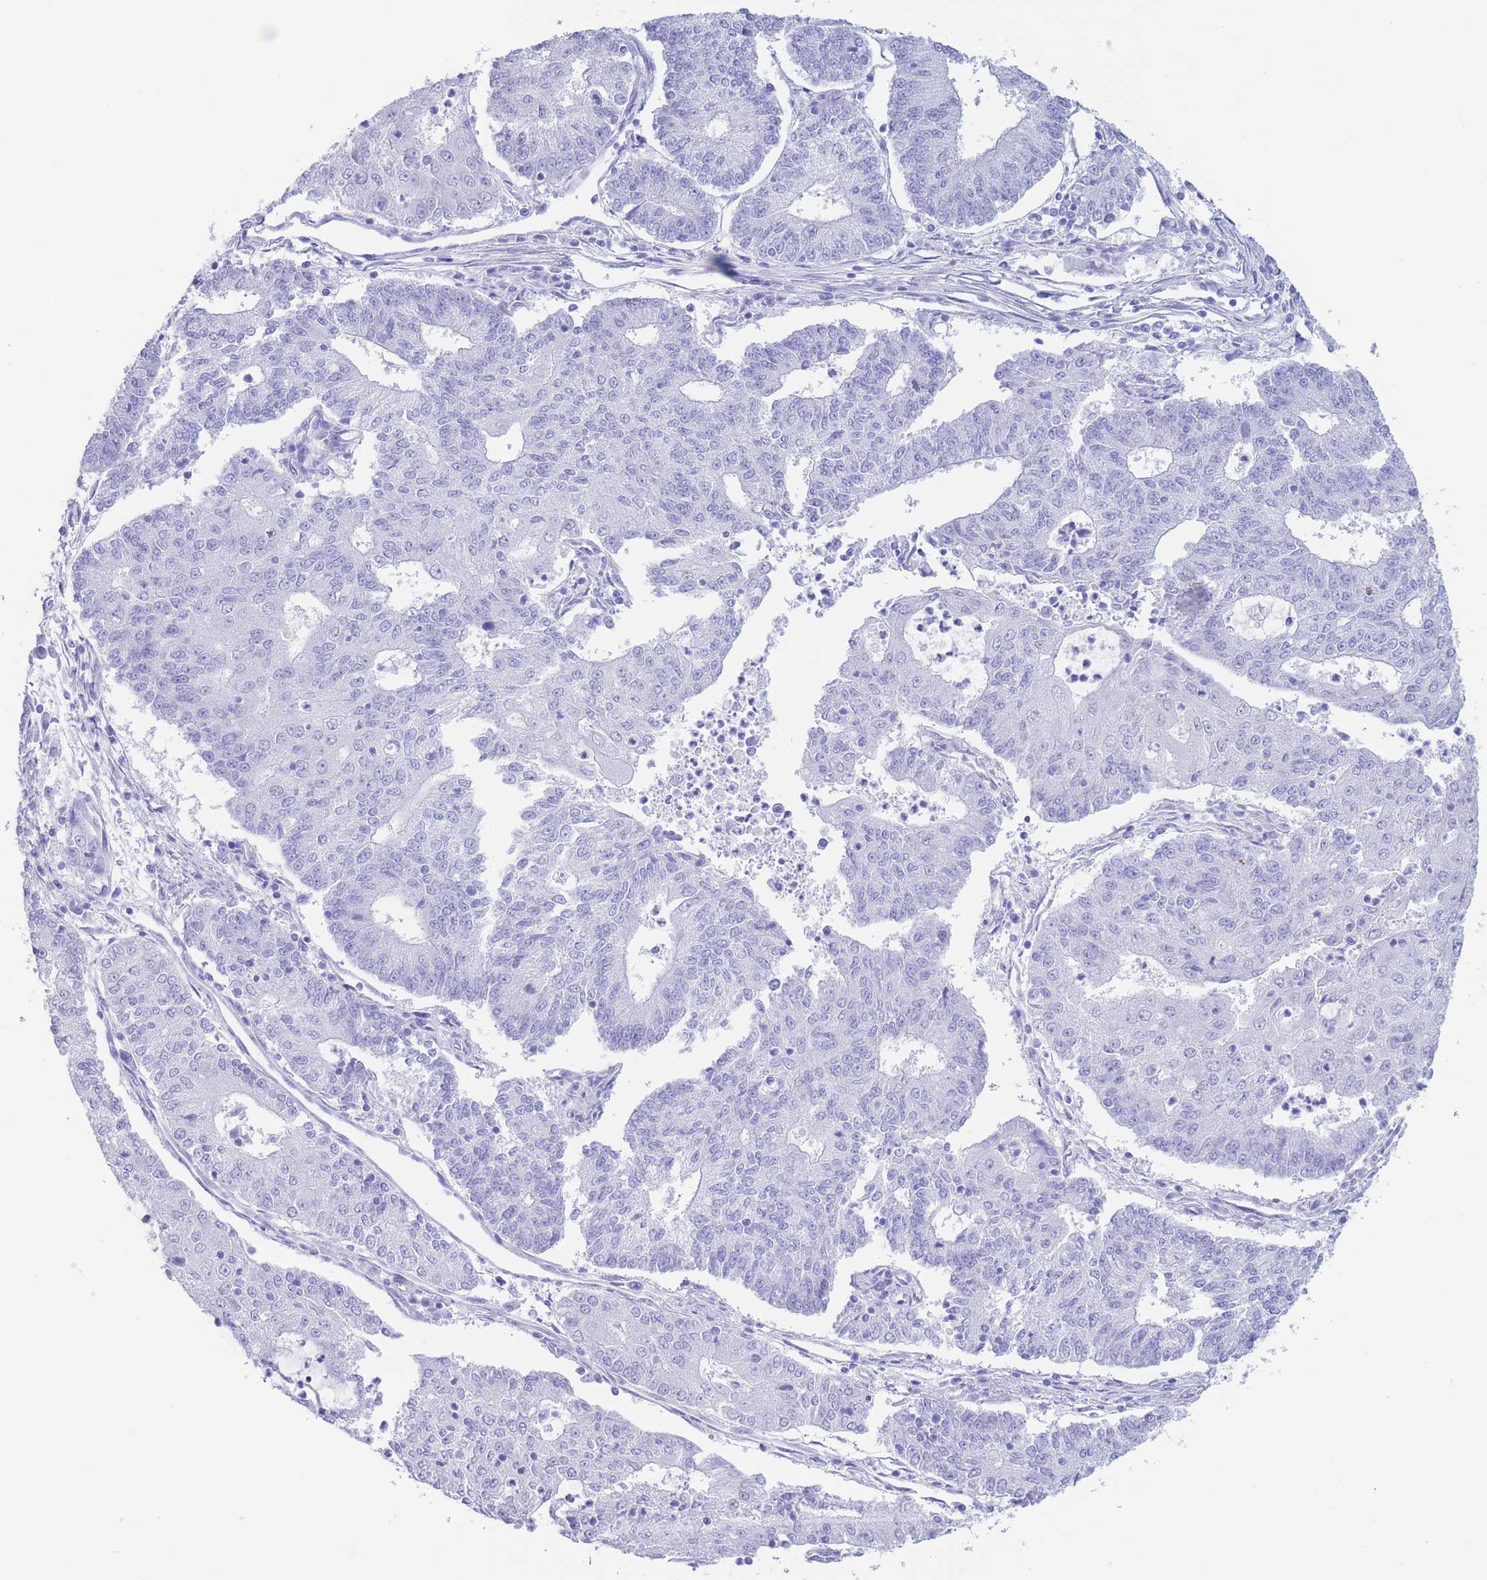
{"staining": {"intensity": "negative", "quantity": "none", "location": "none"}, "tissue": "endometrial cancer", "cell_type": "Tumor cells", "image_type": "cancer", "snomed": [{"axis": "morphology", "description": "Adenocarcinoma, NOS"}, {"axis": "topography", "description": "Endometrium"}], "caption": "IHC photomicrograph of neoplastic tissue: human endometrial cancer stained with DAB (3,3'-diaminobenzidine) exhibits no significant protein staining in tumor cells.", "gene": "SLCO1B3", "patient": {"sex": "female", "age": 56}}